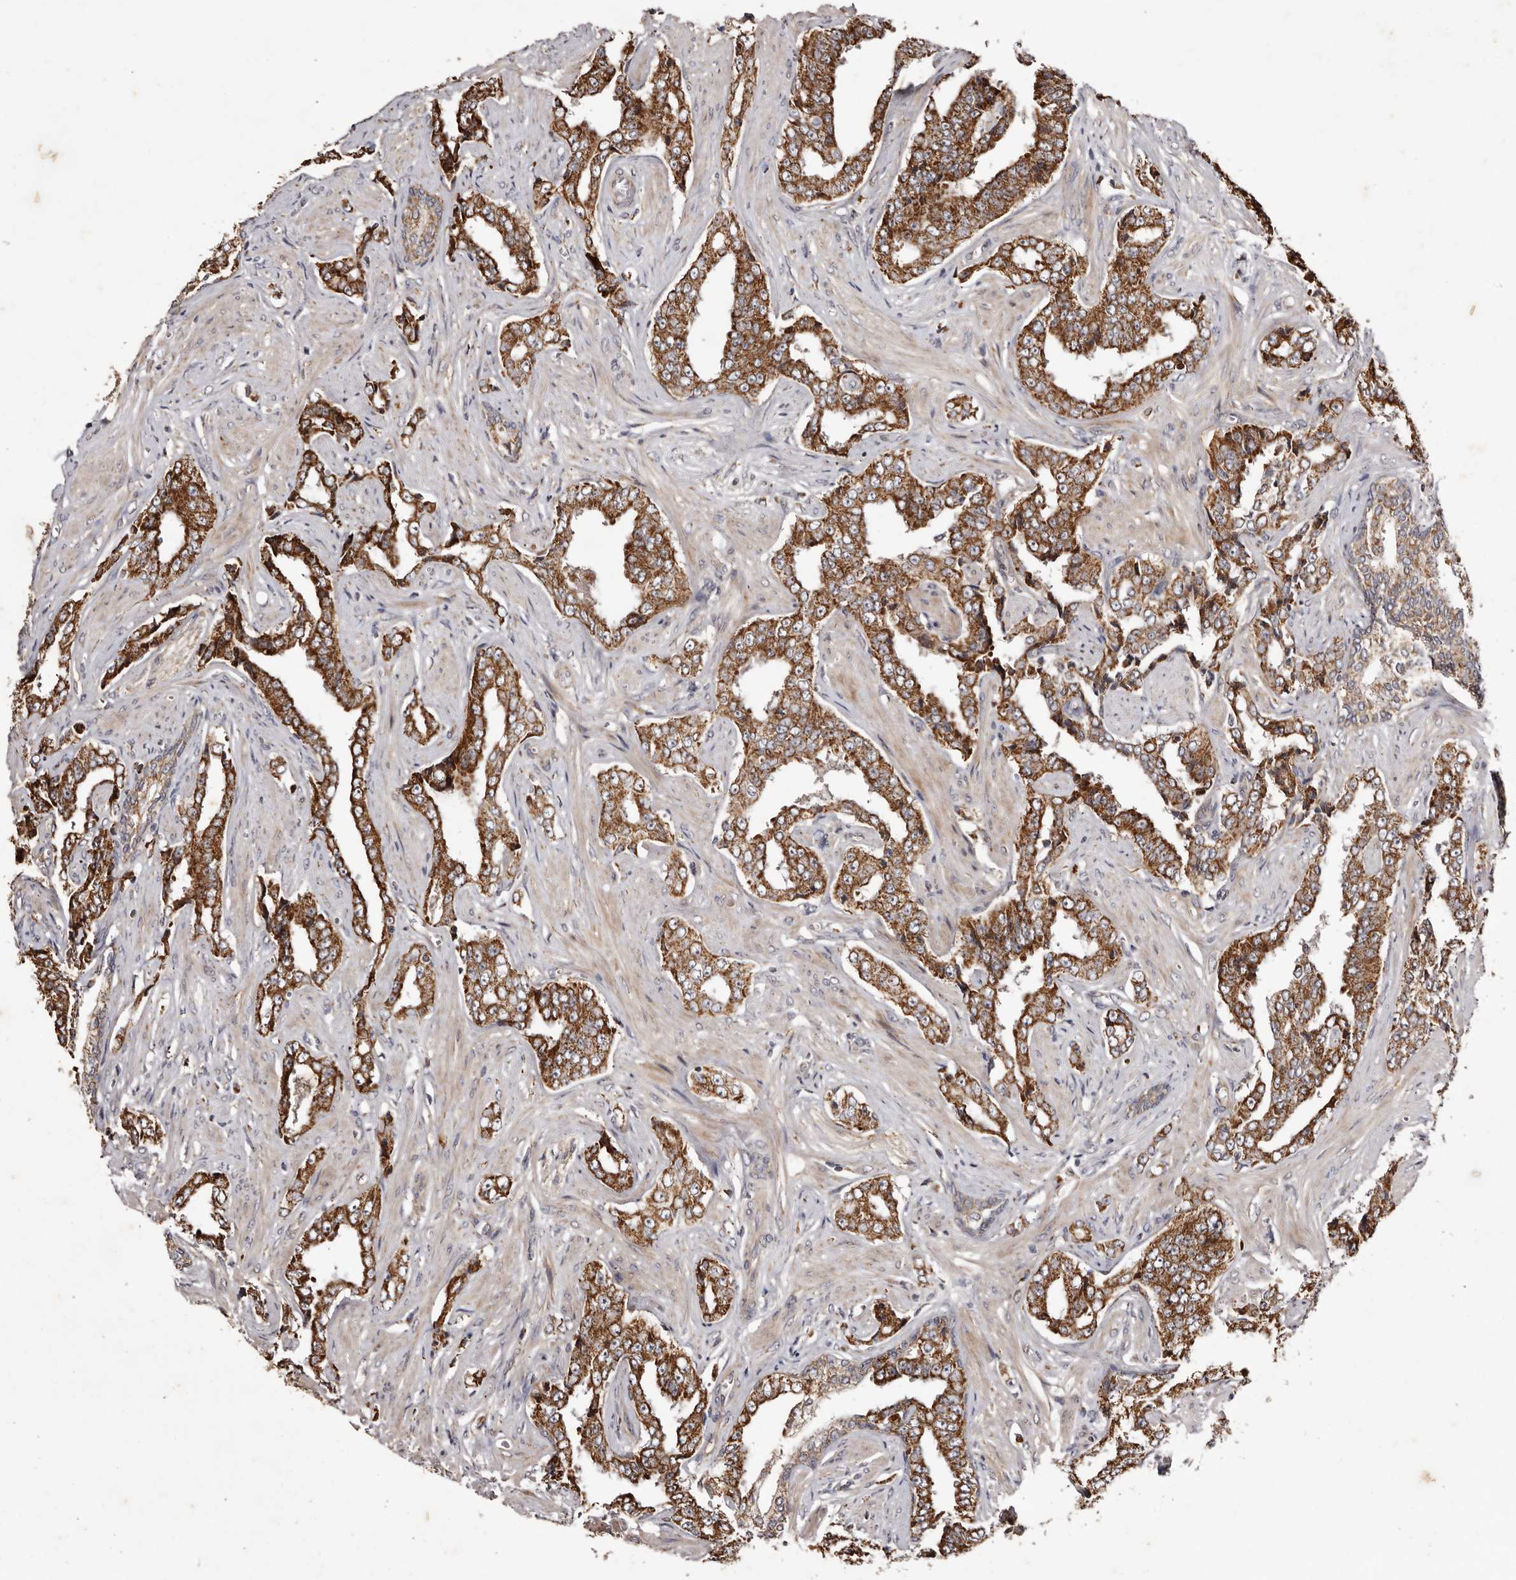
{"staining": {"intensity": "strong", "quantity": ">75%", "location": "cytoplasmic/membranous"}, "tissue": "prostate cancer", "cell_type": "Tumor cells", "image_type": "cancer", "snomed": [{"axis": "morphology", "description": "Adenocarcinoma, High grade"}, {"axis": "topography", "description": "Prostate"}], "caption": "There is high levels of strong cytoplasmic/membranous staining in tumor cells of prostate cancer, as demonstrated by immunohistochemical staining (brown color).", "gene": "CPLANE2", "patient": {"sex": "male", "age": 71}}